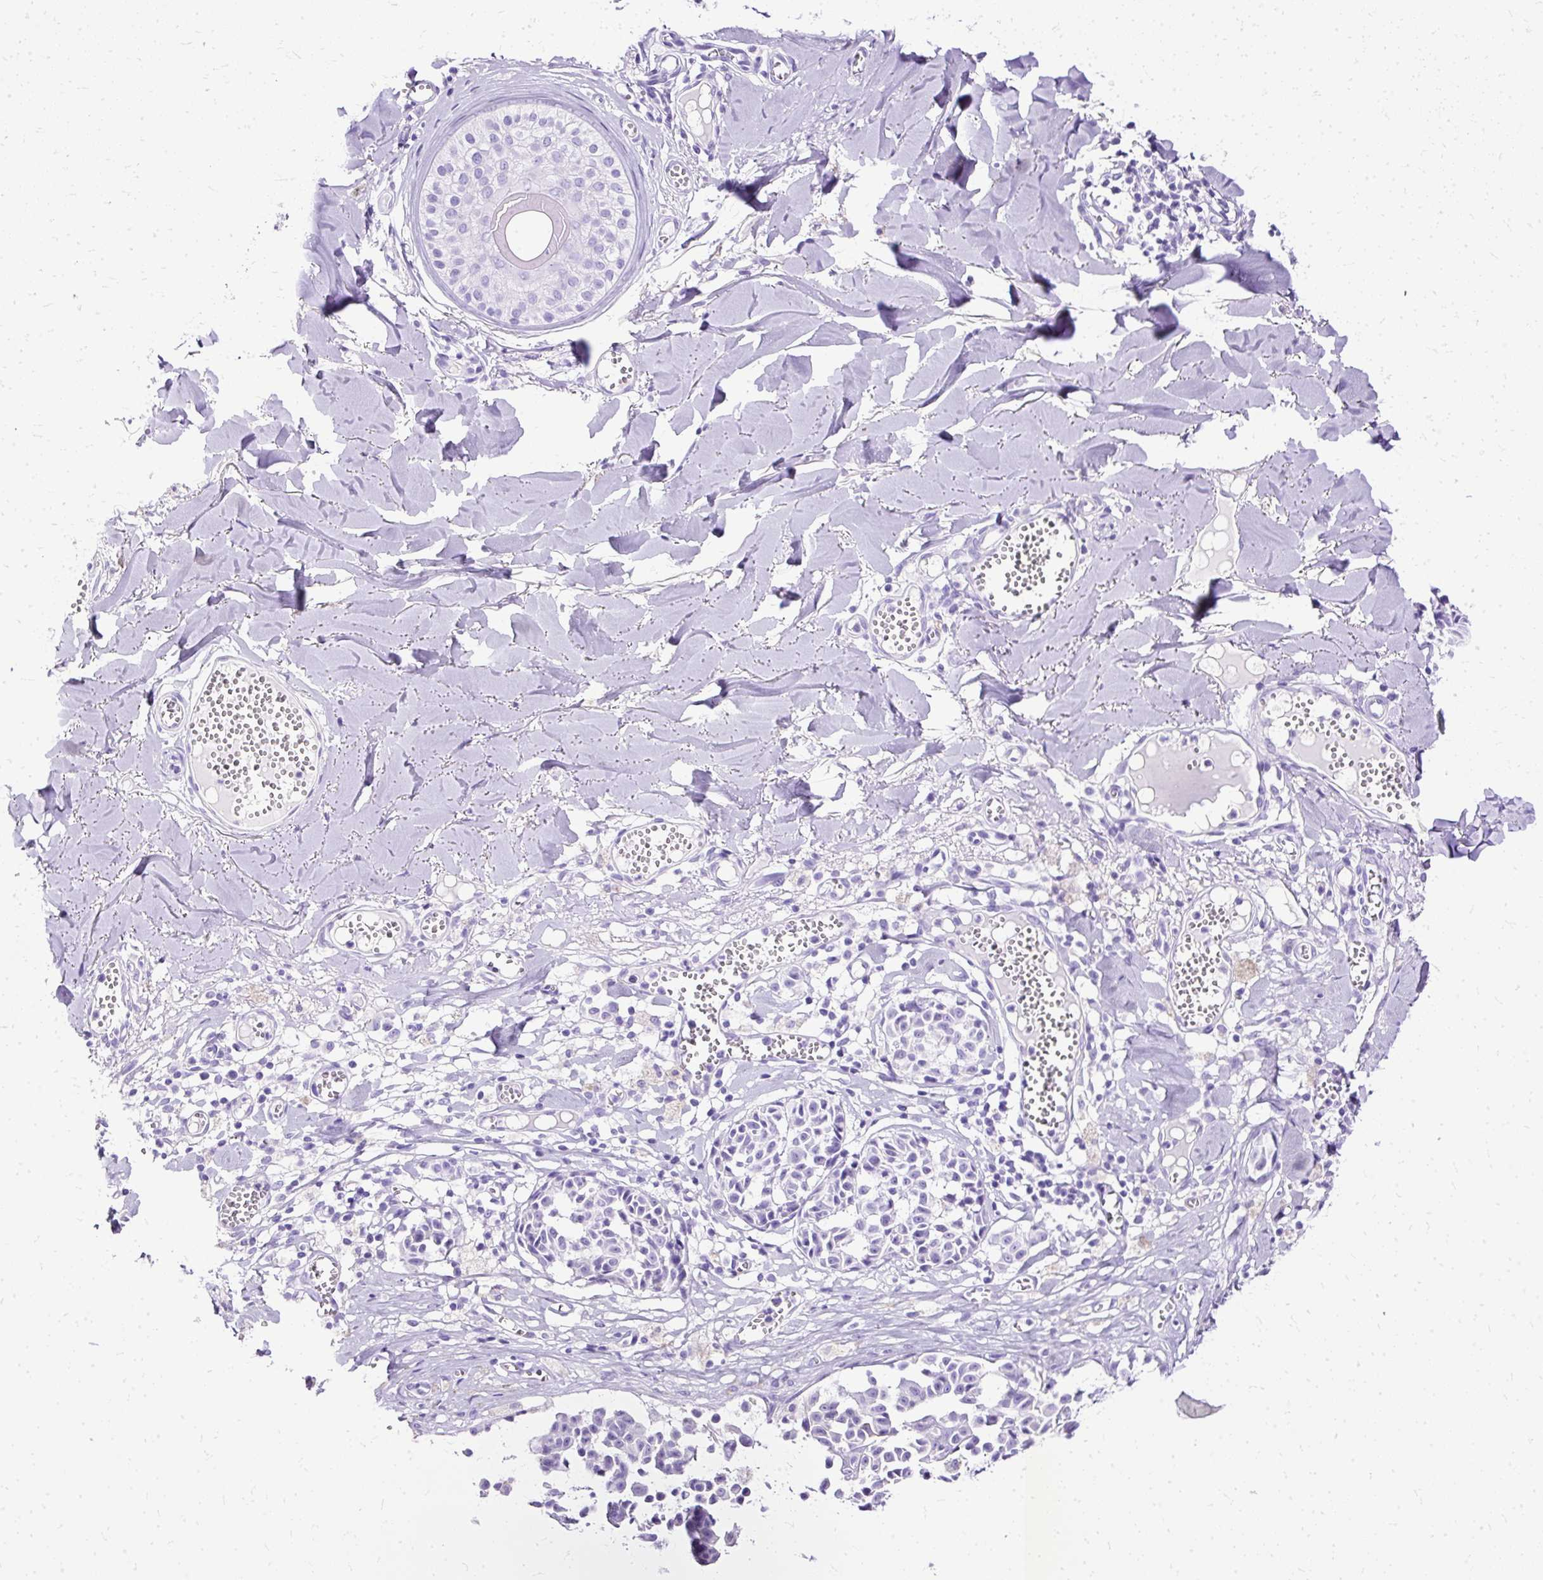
{"staining": {"intensity": "negative", "quantity": "none", "location": "none"}, "tissue": "melanoma", "cell_type": "Tumor cells", "image_type": "cancer", "snomed": [{"axis": "morphology", "description": "Malignant melanoma, NOS"}, {"axis": "topography", "description": "Skin"}], "caption": "This is an immunohistochemistry (IHC) photomicrograph of melanoma. There is no staining in tumor cells.", "gene": "SLC8A2", "patient": {"sex": "female", "age": 43}}